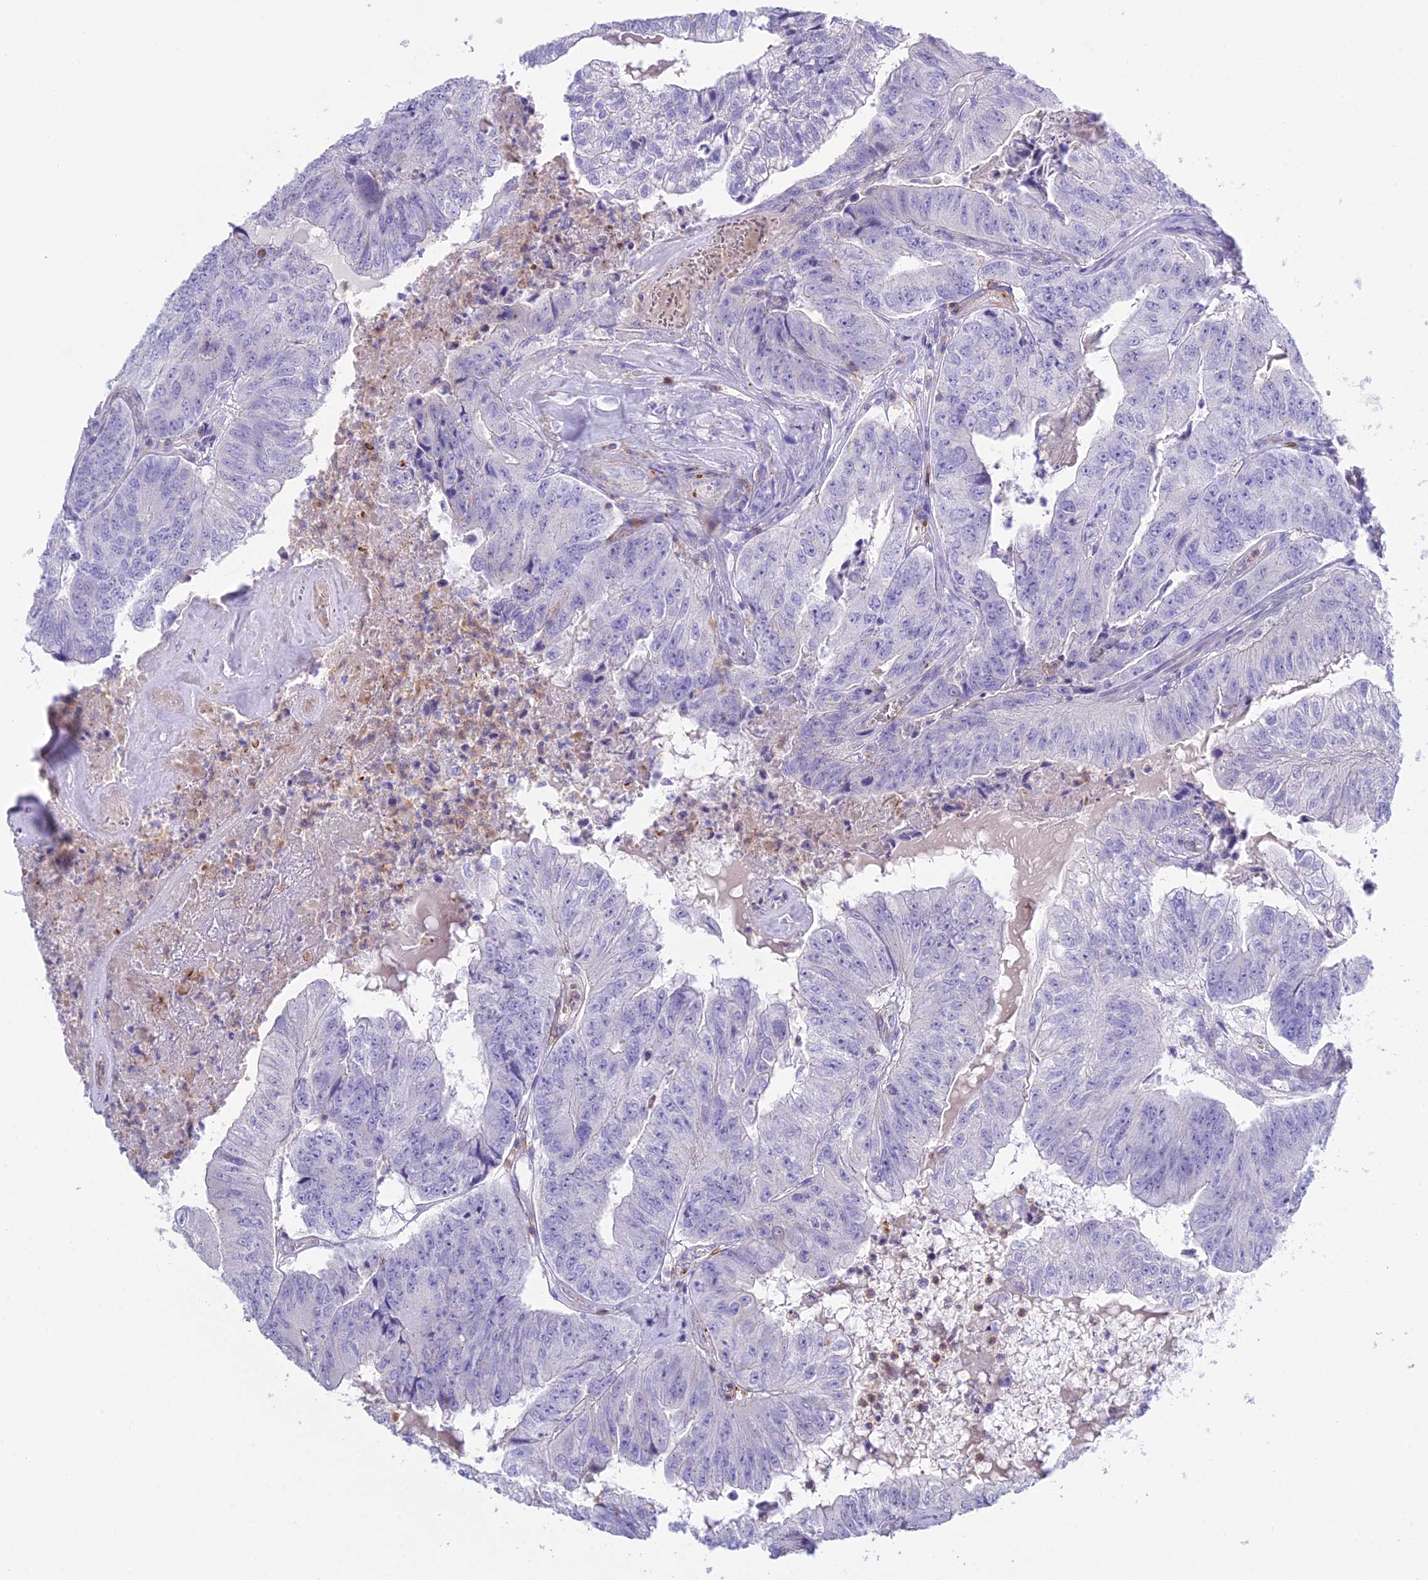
{"staining": {"intensity": "negative", "quantity": "none", "location": "none"}, "tissue": "colorectal cancer", "cell_type": "Tumor cells", "image_type": "cancer", "snomed": [{"axis": "morphology", "description": "Adenocarcinoma, NOS"}, {"axis": "topography", "description": "Colon"}], "caption": "There is no significant positivity in tumor cells of colorectal cancer (adenocarcinoma).", "gene": "OR1Q1", "patient": {"sex": "female", "age": 67}}